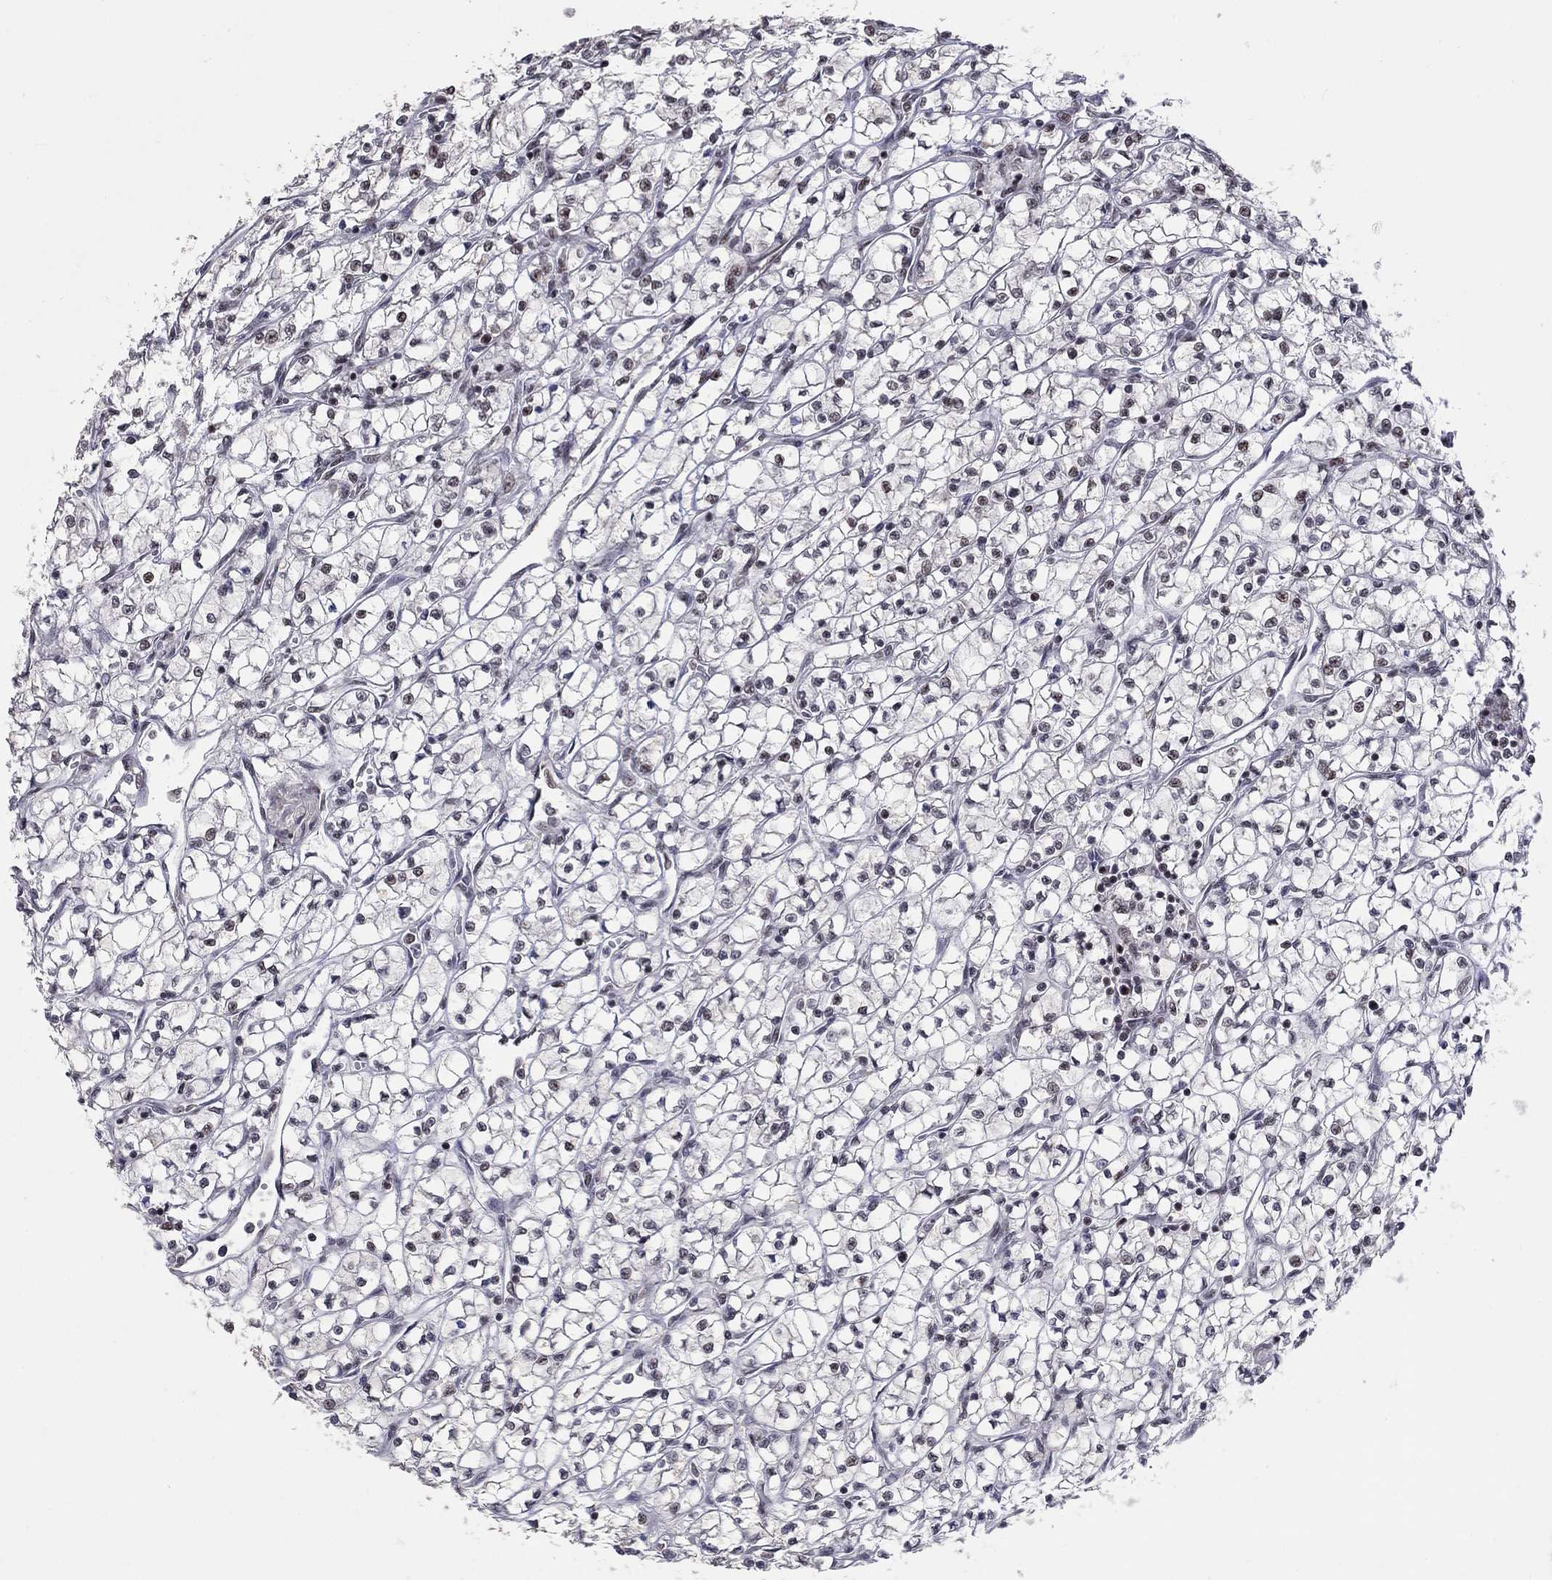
{"staining": {"intensity": "negative", "quantity": "none", "location": "none"}, "tissue": "renal cancer", "cell_type": "Tumor cells", "image_type": "cancer", "snomed": [{"axis": "morphology", "description": "Adenocarcinoma, NOS"}, {"axis": "topography", "description": "Kidney"}], "caption": "DAB immunohistochemical staining of human renal adenocarcinoma demonstrates no significant staining in tumor cells. (Brightfield microscopy of DAB IHC at high magnification).", "gene": "PNISR", "patient": {"sex": "female", "age": 64}}